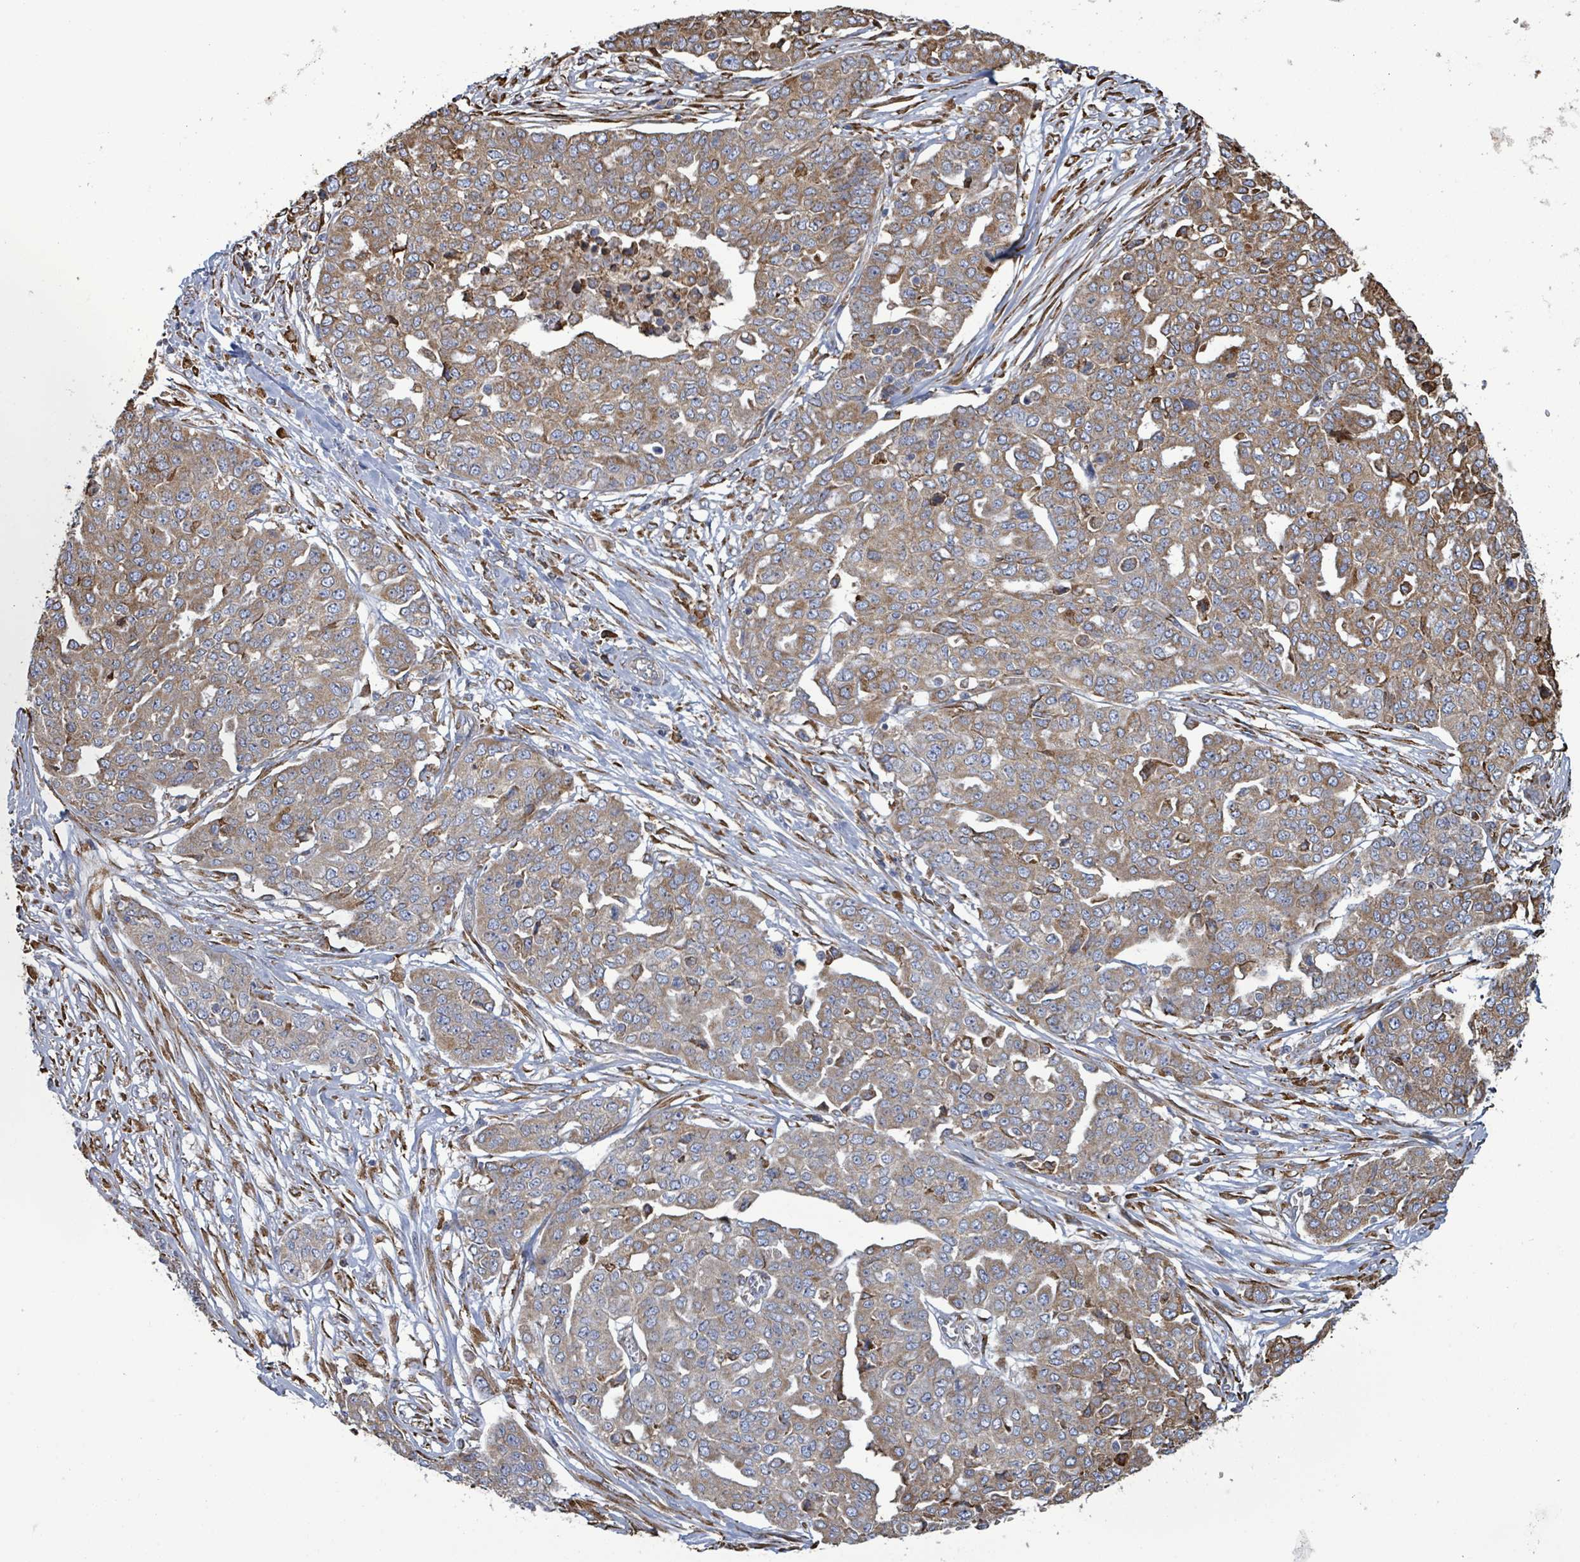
{"staining": {"intensity": "moderate", "quantity": ">75%", "location": "cytoplasmic/membranous"}, "tissue": "ovarian cancer", "cell_type": "Tumor cells", "image_type": "cancer", "snomed": [{"axis": "morphology", "description": "Cystadenocarcinoma, serous, NOS"}, {"axis": "topography", "description": "Soft tissue"}, {"axis": "topography", "description": "Ovary"}], "caption": "Ovarian cancer stained for a protein (brown) demonstrates moderate cytoplasmic/membranous positive staining in about >75% of tumor cells.", "gene": "RFPL4A", "patient": {"sex": "female", "age": 57}}